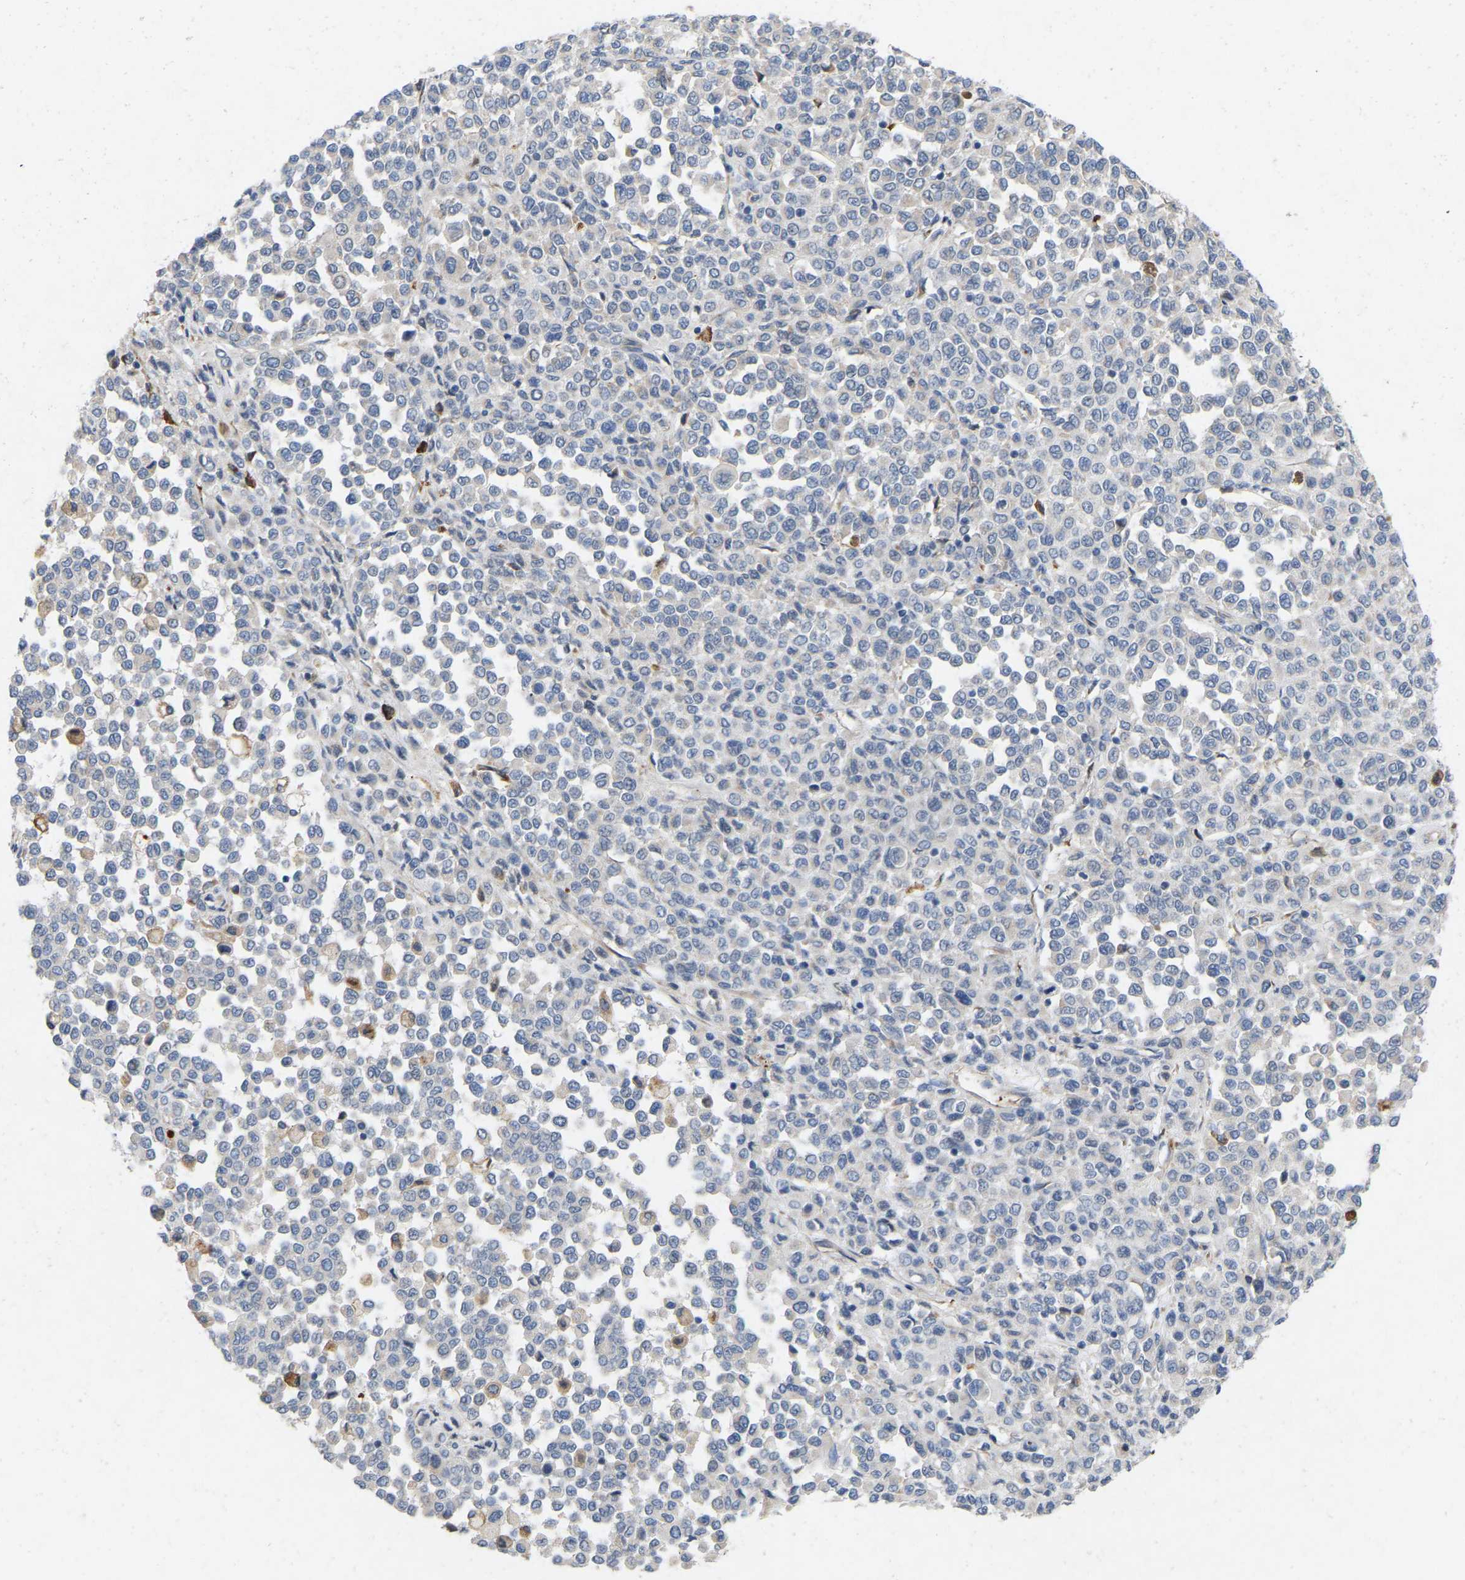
{"staining": {"intensity": "negative", "quantity": "none", "location": "none"}, "tissue": "melanoma", "cell_type": "Tumor cells", "image_type": "cancer", "snomed": [{"axis": "morphology", "description": "Malignant melanoma, Metastatic site"}, {"axis": "topography", "description": "Pancreas"}], "caption": "Immunohistochemistry (IHC) of malignant melanoma (metastatic site) shows no expression in tumor cells. (DAB IHC visualized using brightfield microscopy, high magnification).", "gene": "RHEB", "patient": {"sex": "female", "age": 30}}